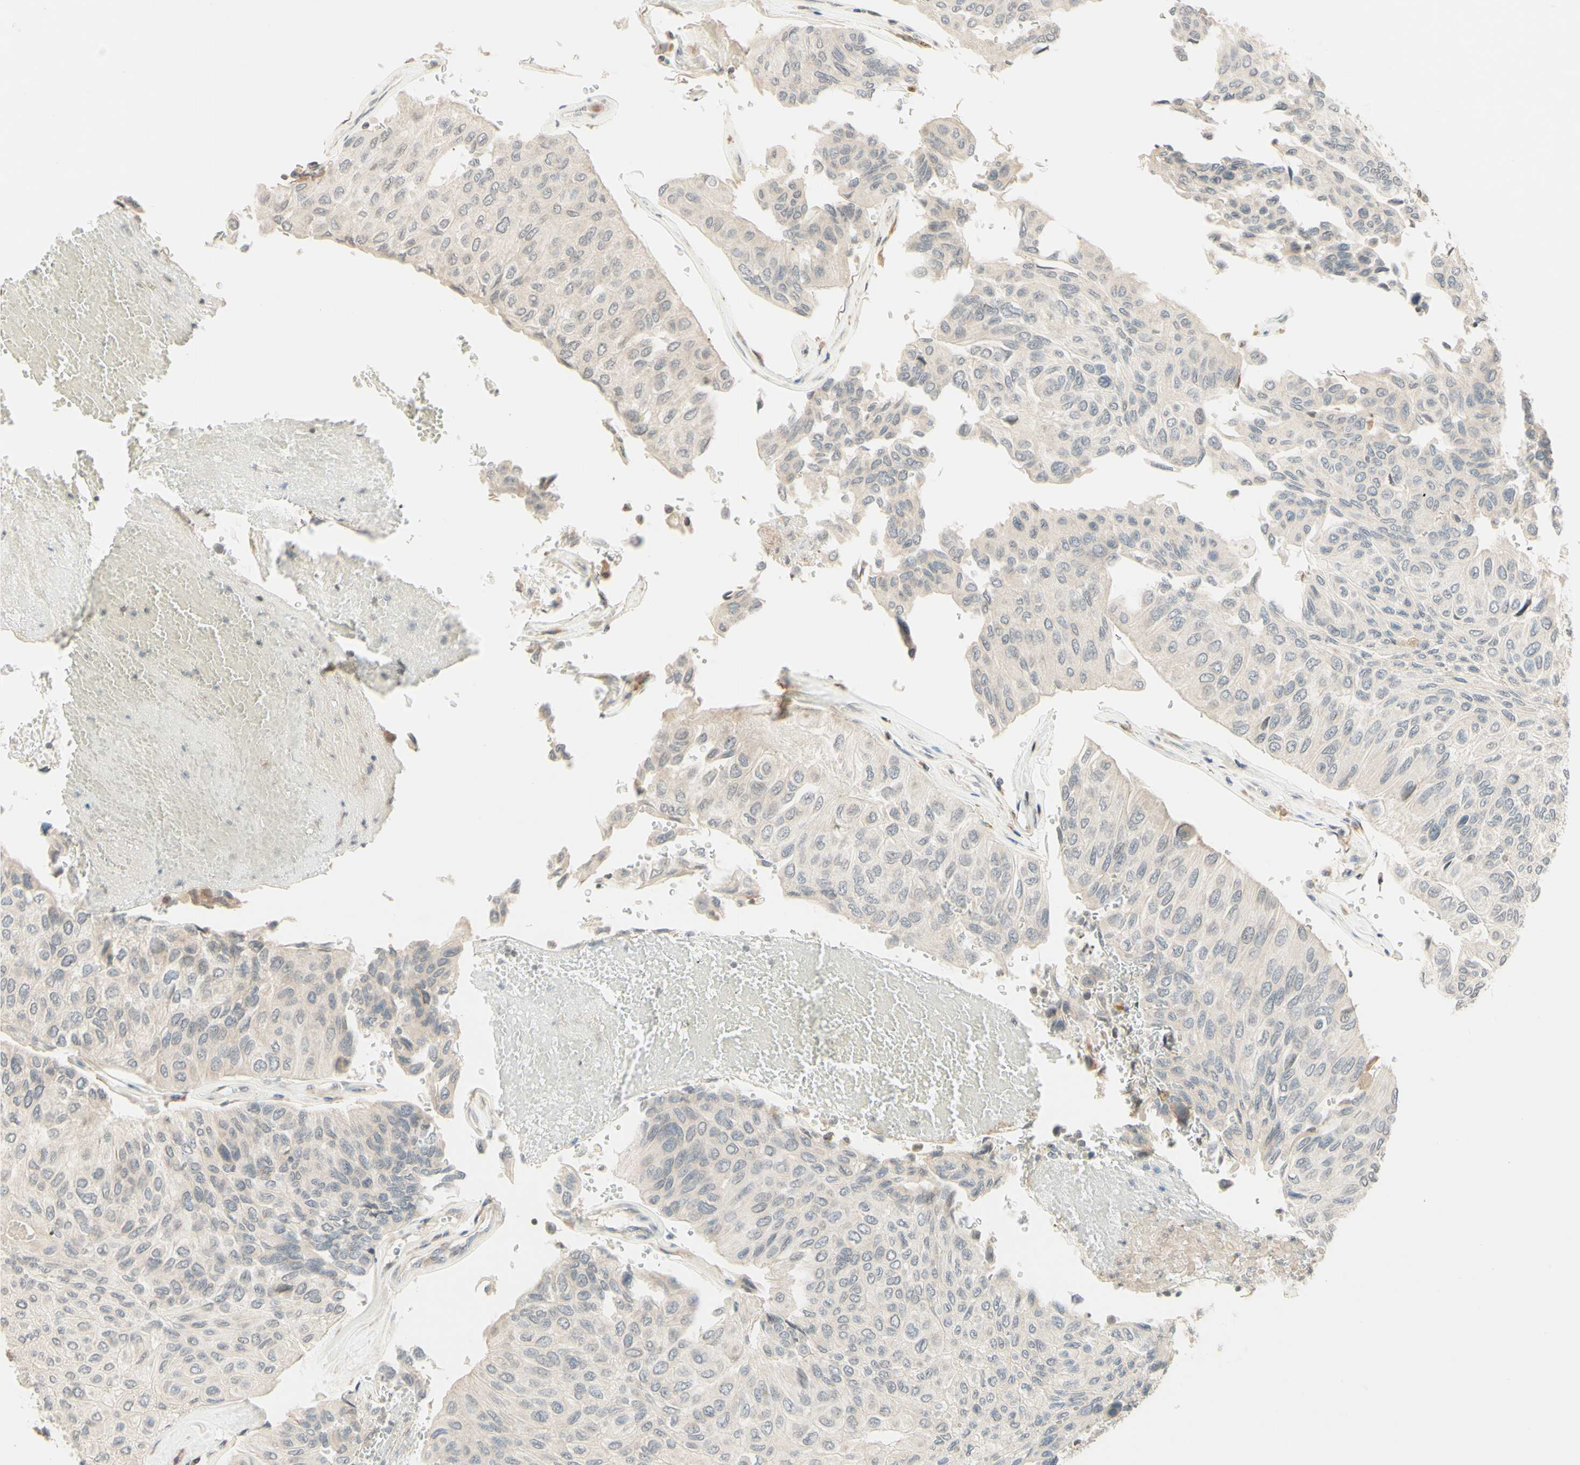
{"staining": {"intensity": "weak", "quantity": ">75%", "location": "cytoplasmic/membranous"}, "tissue": "urothelial cancer", "cell_type": "Tumor cells", "image_type": "cancer", "snomed": [{"axis": "morphology", "description": "Urothelial carcinoma, High grade"}, {"axis": "topography", "description": "Urinary bladder"}], "caption": "Human high-grade urothelial carcinoma stained with a protein marker displays weak staining in tumor cells.", "gene": "ZW10", "patient": {"sex": "male", "age": 66}}